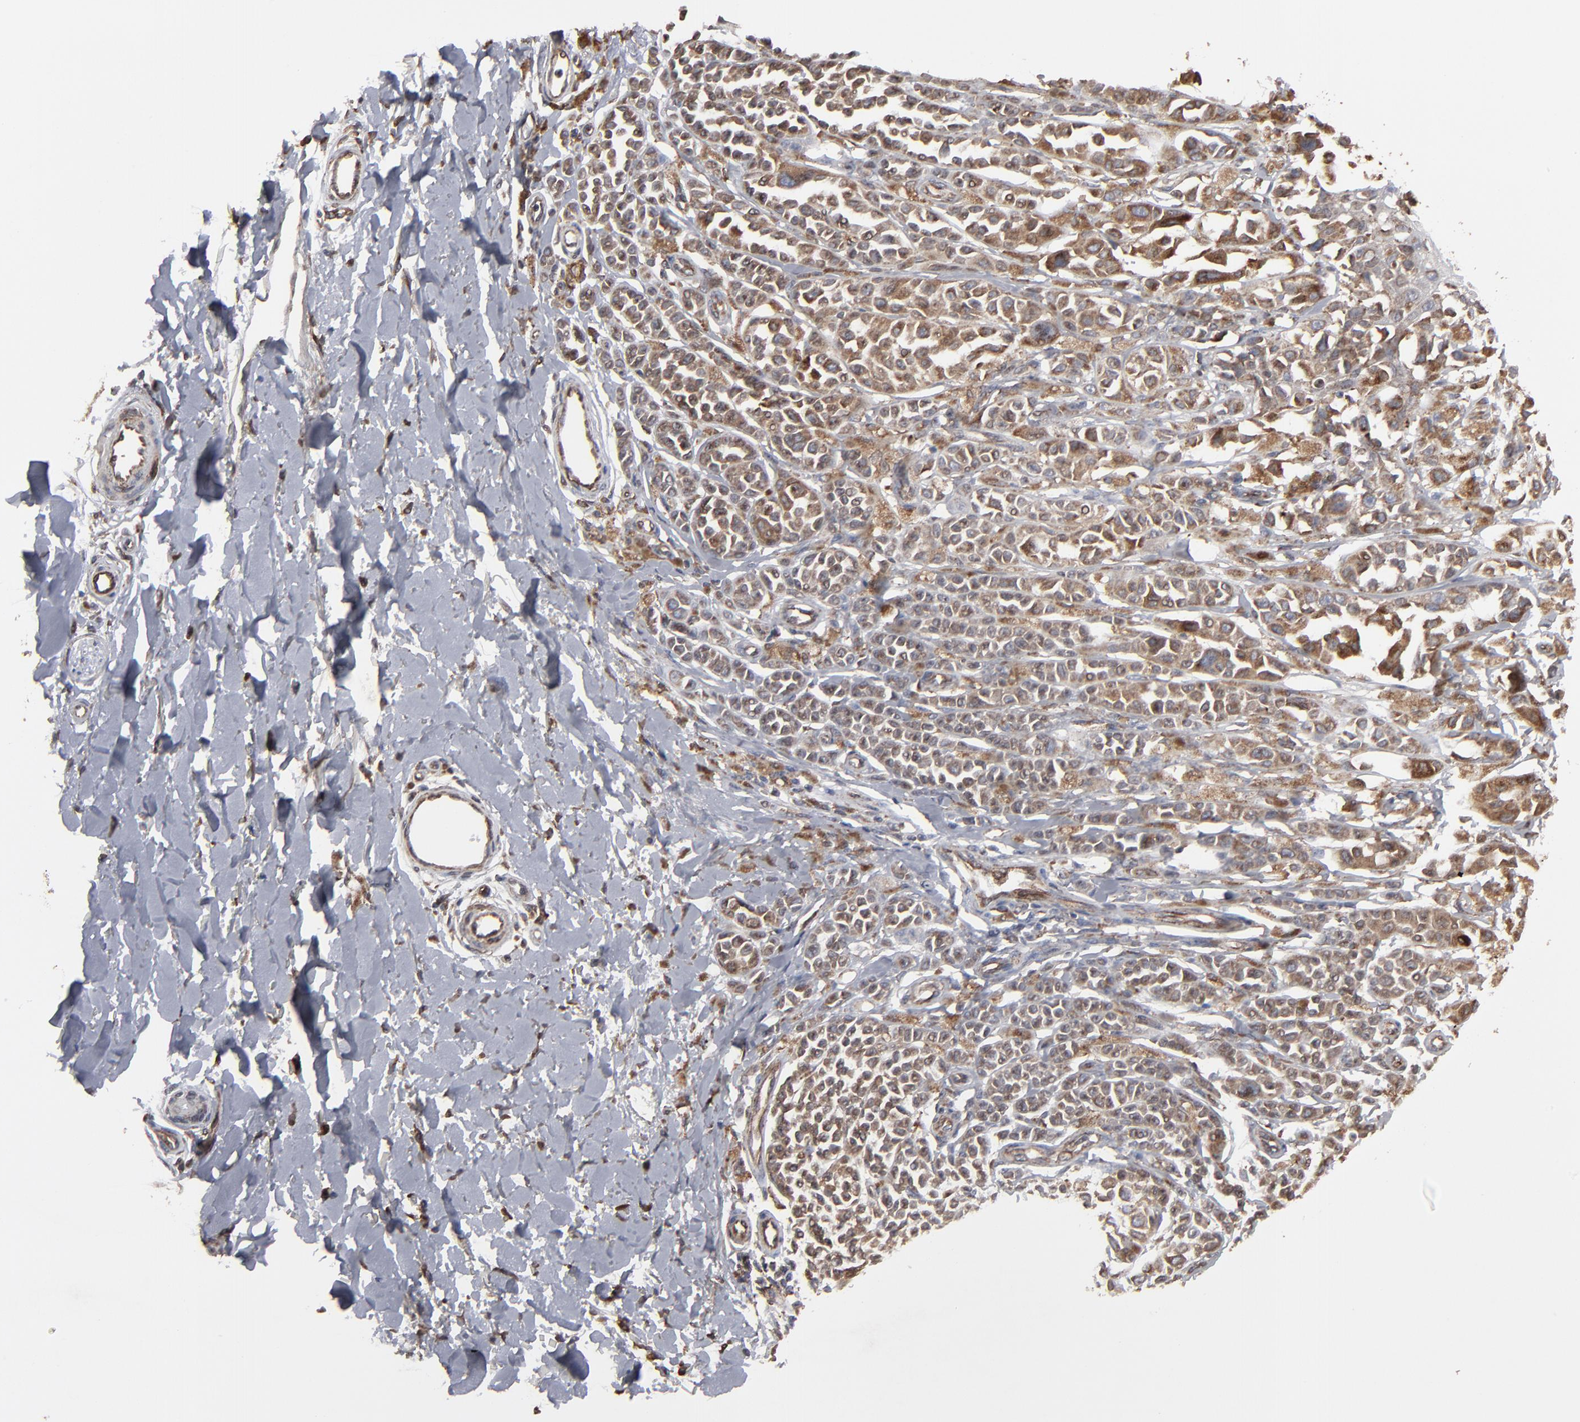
{"staining": {"intensity": "weak", "quantity": ">75%", "location": "cytoplasmic/membranous"}, "tissue": "melanoma", "cell_type": "Tumor cells", "image_type": "cancer", "snomed": [{"axis": "morphology", "description": "Malignant melanoma, NOS"}, {"axis": "topography", "description": "Skin"}], "caption": "Protein staining reveals weak cytoplasmic/membranous expression in approximately >75% of tumor cells in melanoma.", "gene": "CNIH1", "patient": {"sex": "female", "age": 38}}